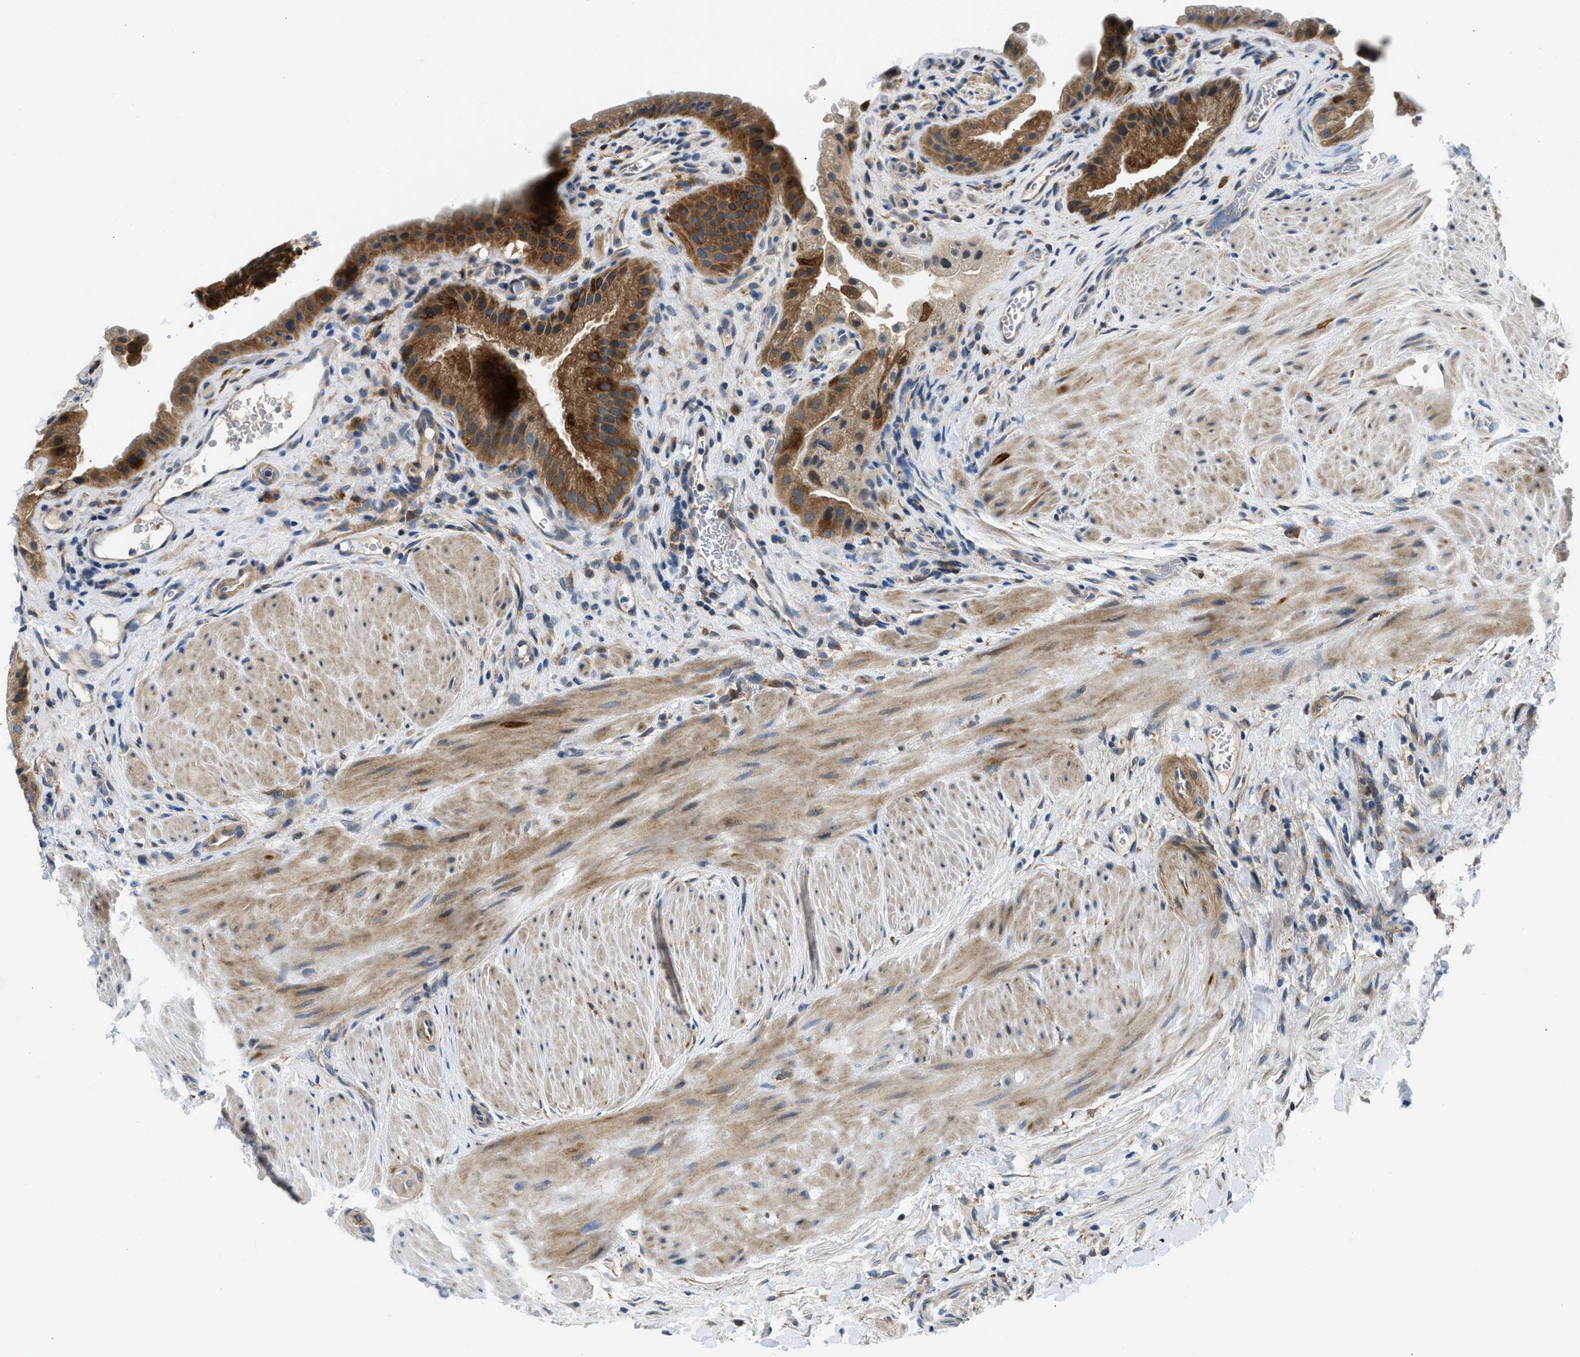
{"staining": {"intensity": "strong", "quantity": ">75%", "location": "cytoplasmic/membranous"}, "tissue": "gallbladder", "cell_type": "Glandular cells", "image_type": "normal", "snomed": [{"axis": "morphology", "description": "Normal tissue, NOS"}, {"axis": "topography", "description": "Gallbladder"}], "caption": "Approximately >75% of glandular cells in unremarkable gallbladder demonstrate strong cytoplasmic/membranous protein staining as visualized by brown immunohistochemical staining.", "gene": "LPIN2", "patient": {"sex": "male", "age": 49}}